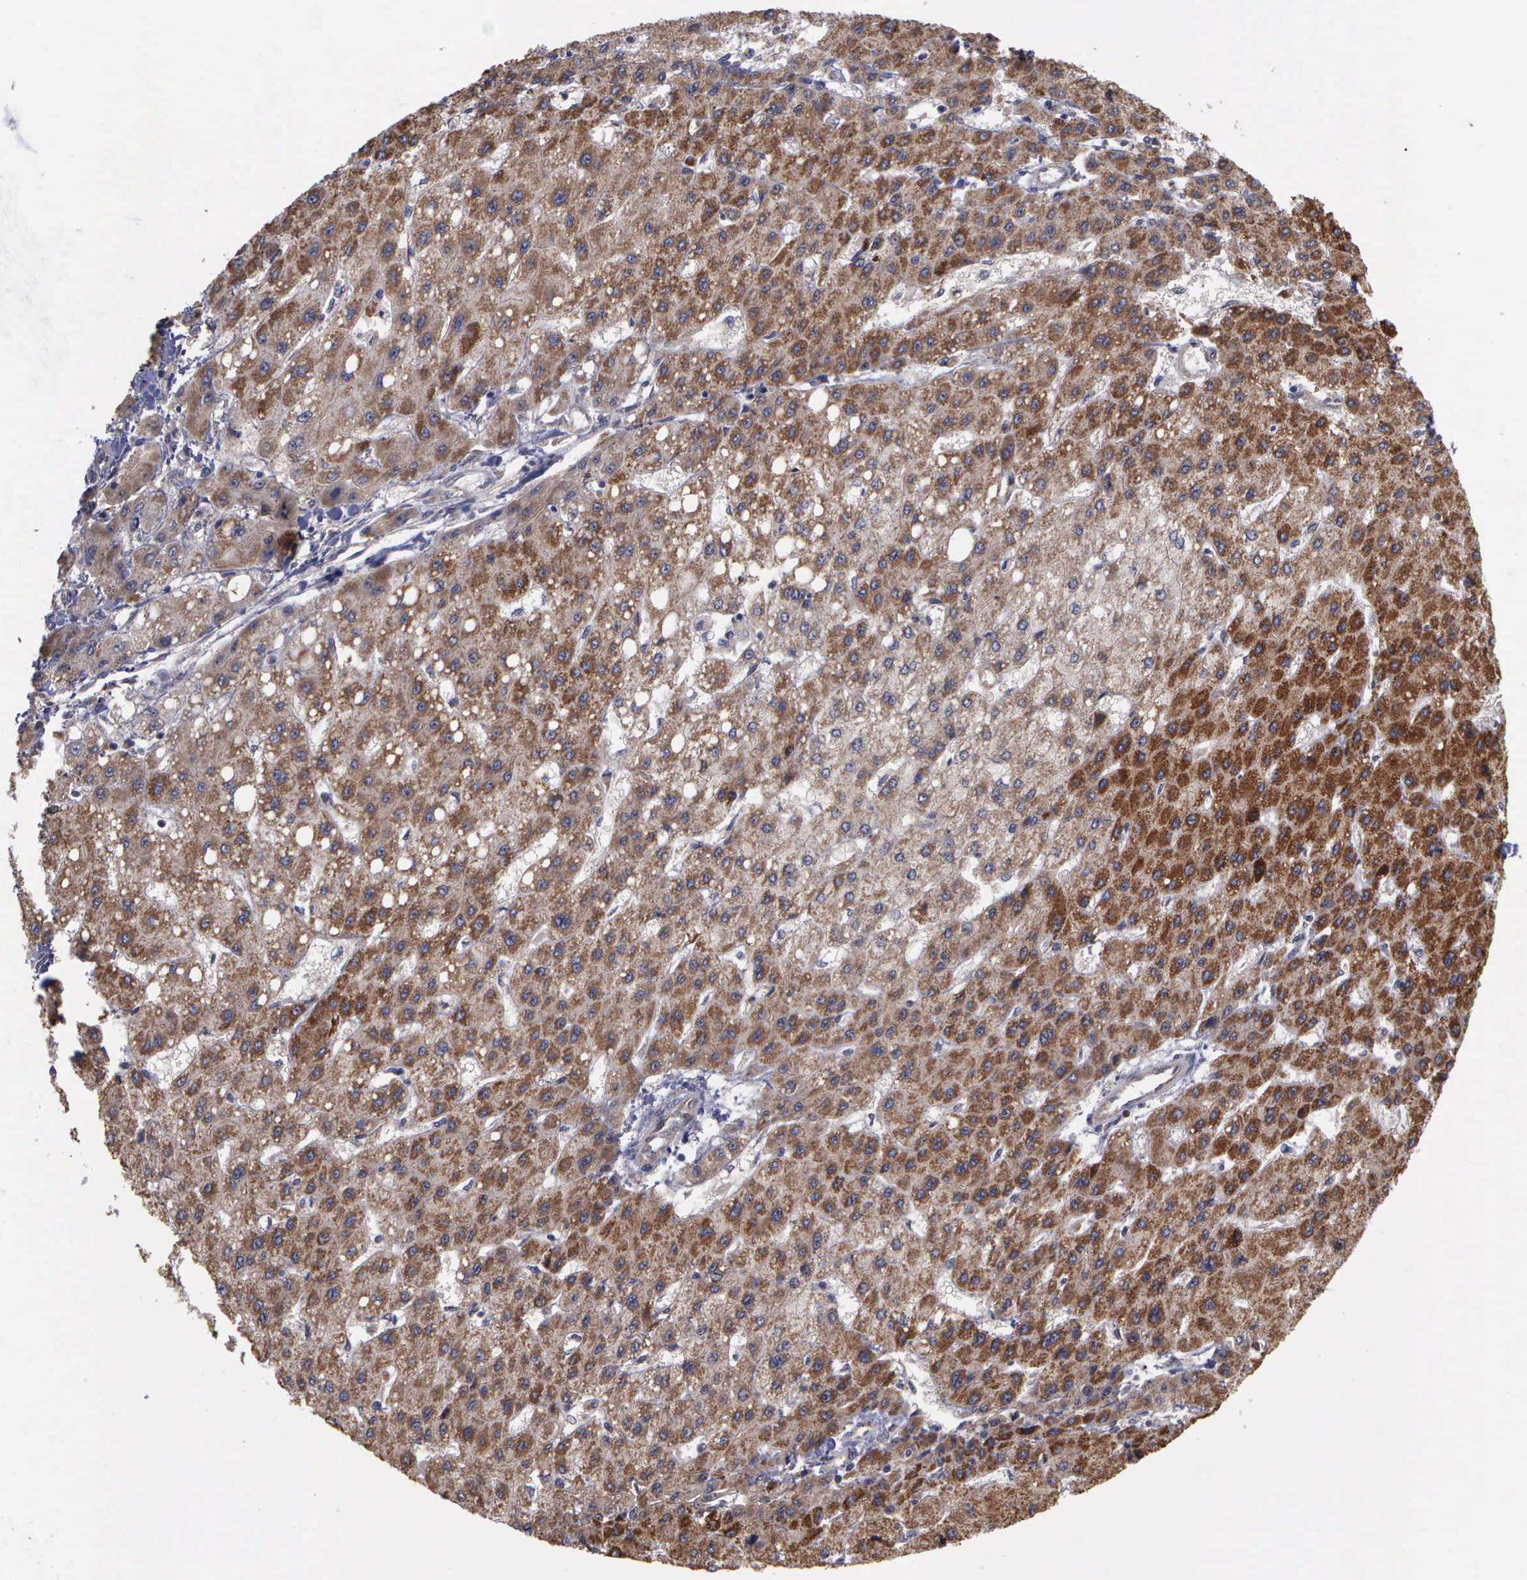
{"staining": {"intensity": "moderate", "quantity": ">75%", "location": "cytoplasmic/membranous"}, "tissue": "liver cancer", "cell_type": "Tumor cells", "image_type": "cancer", "snomed": [{"axis": "morphology", "description": "Carcinoma, Hepatocellular, NOS"}, {"axis": "topography", "description": "Liver"}], "caption": "Human liver cancer stained with a protein marker shows moderate staining in tumor cells.", "gene": "MAP3K9", "patient": {"sex": "female", "age": 52}}